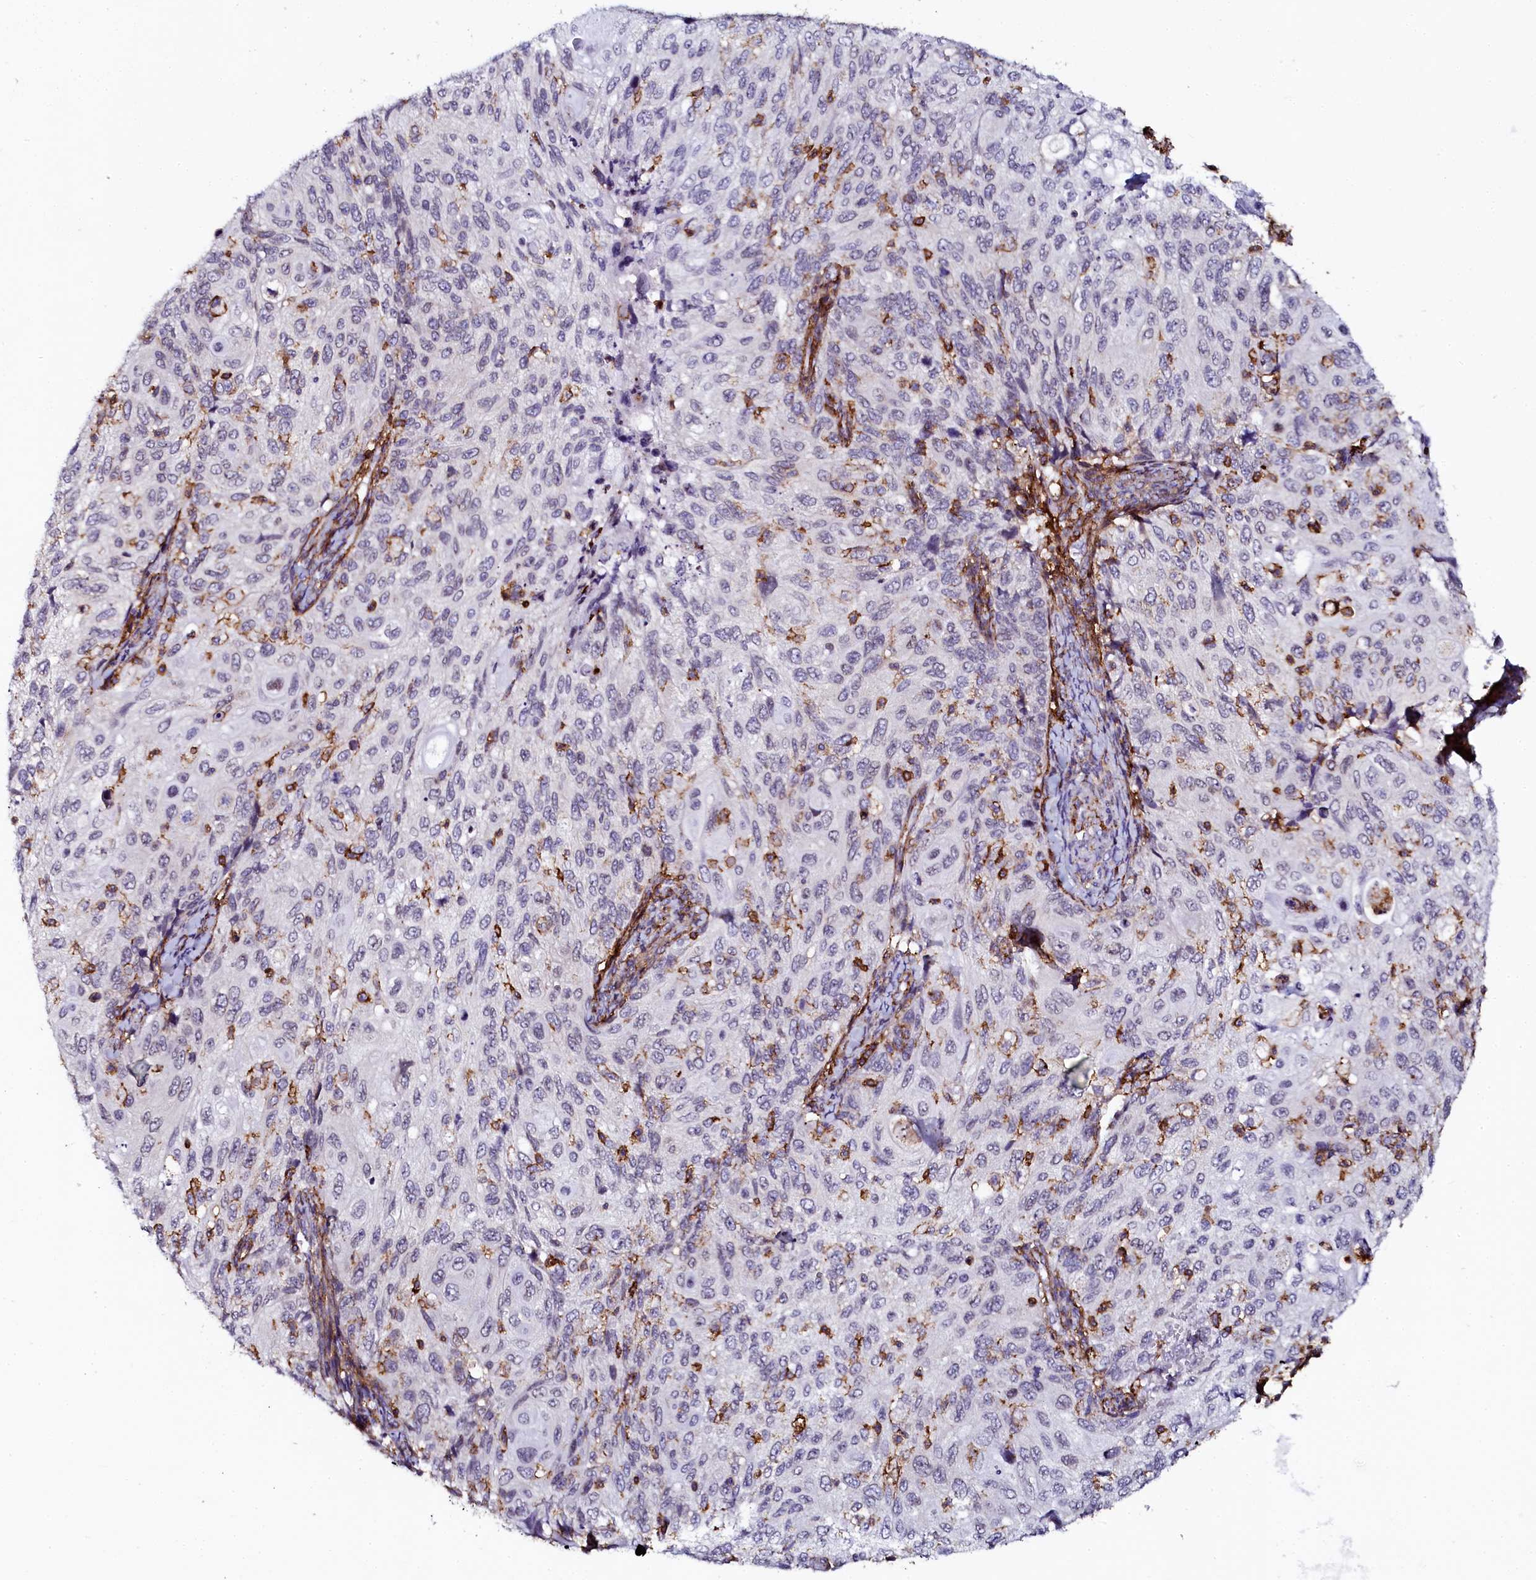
{"staining": {"intensity": "negative", "quantity": "none", "location": "none"}, "tissue": "cervical cancer", "cell_type": "Tumor cells", "image_type": "cancer", "snomed": [{"axis": "morphology", "description": "Squamous cell carcinoma, NOS"}, {"axis": "topography", "description": "Cervix"}], "caption": "The image reveals no significant positivity in tumor cells of squamous cell carcinoma (cervical).", "gene": "AAAS", "patient": {"sex": "female", "age": 70}}